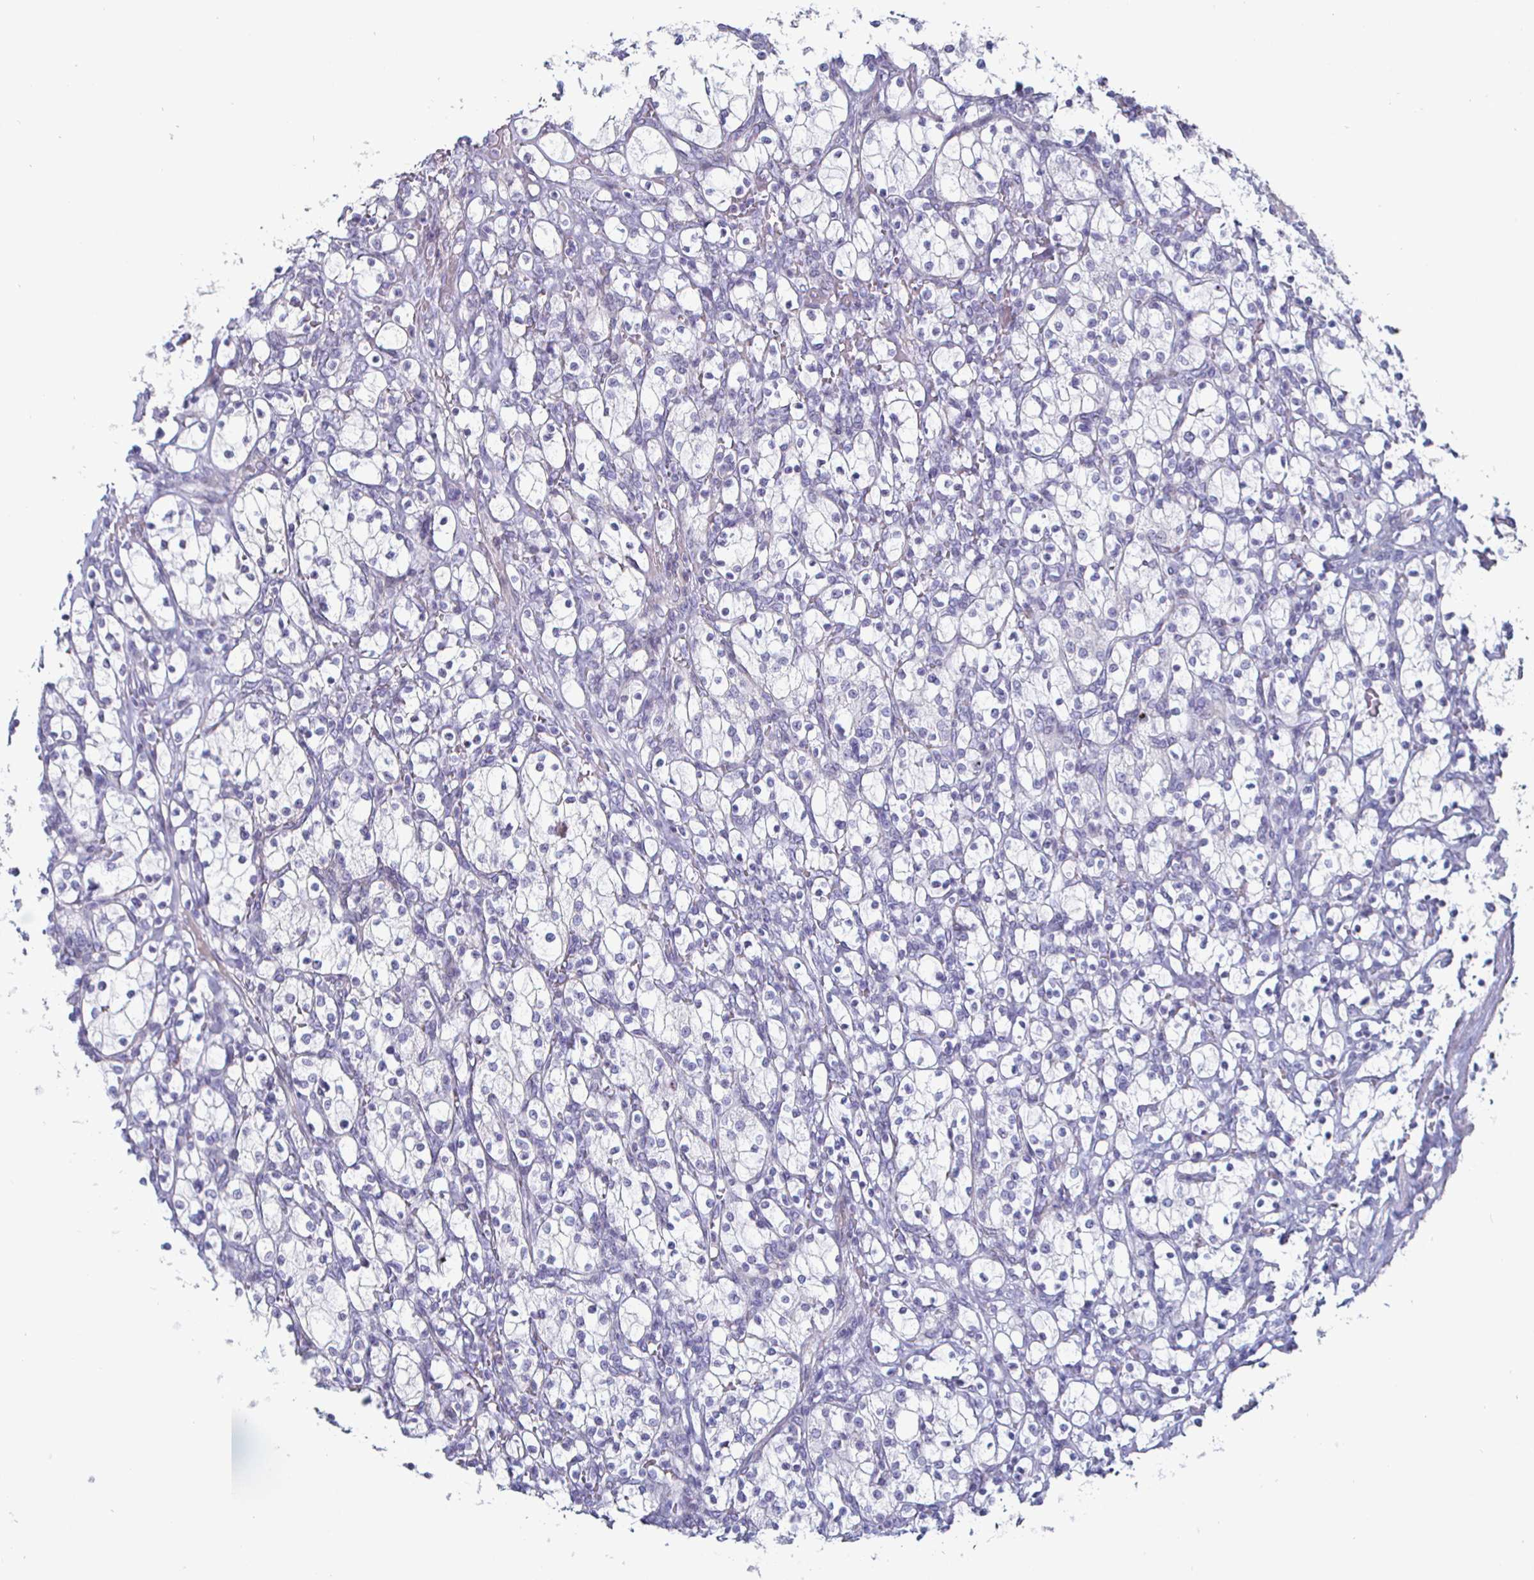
{"staining": {"intensity": "negative", "quantity": "none", "location": "none"}, "tissue": "renal cancer", "cell_type": "Tumor cells", "image_type": "cancer", "snomed": [{"axis": "morphology", "description": "Adenocarcinoma, NOS"}, {"axis": "topography", "description": "Kidney"}], "caption": "Tumor cells are negative for protein expression in human renal cancer.", "gene": "DMRTB1", "patient": {"sex": "female", "age": 83}}